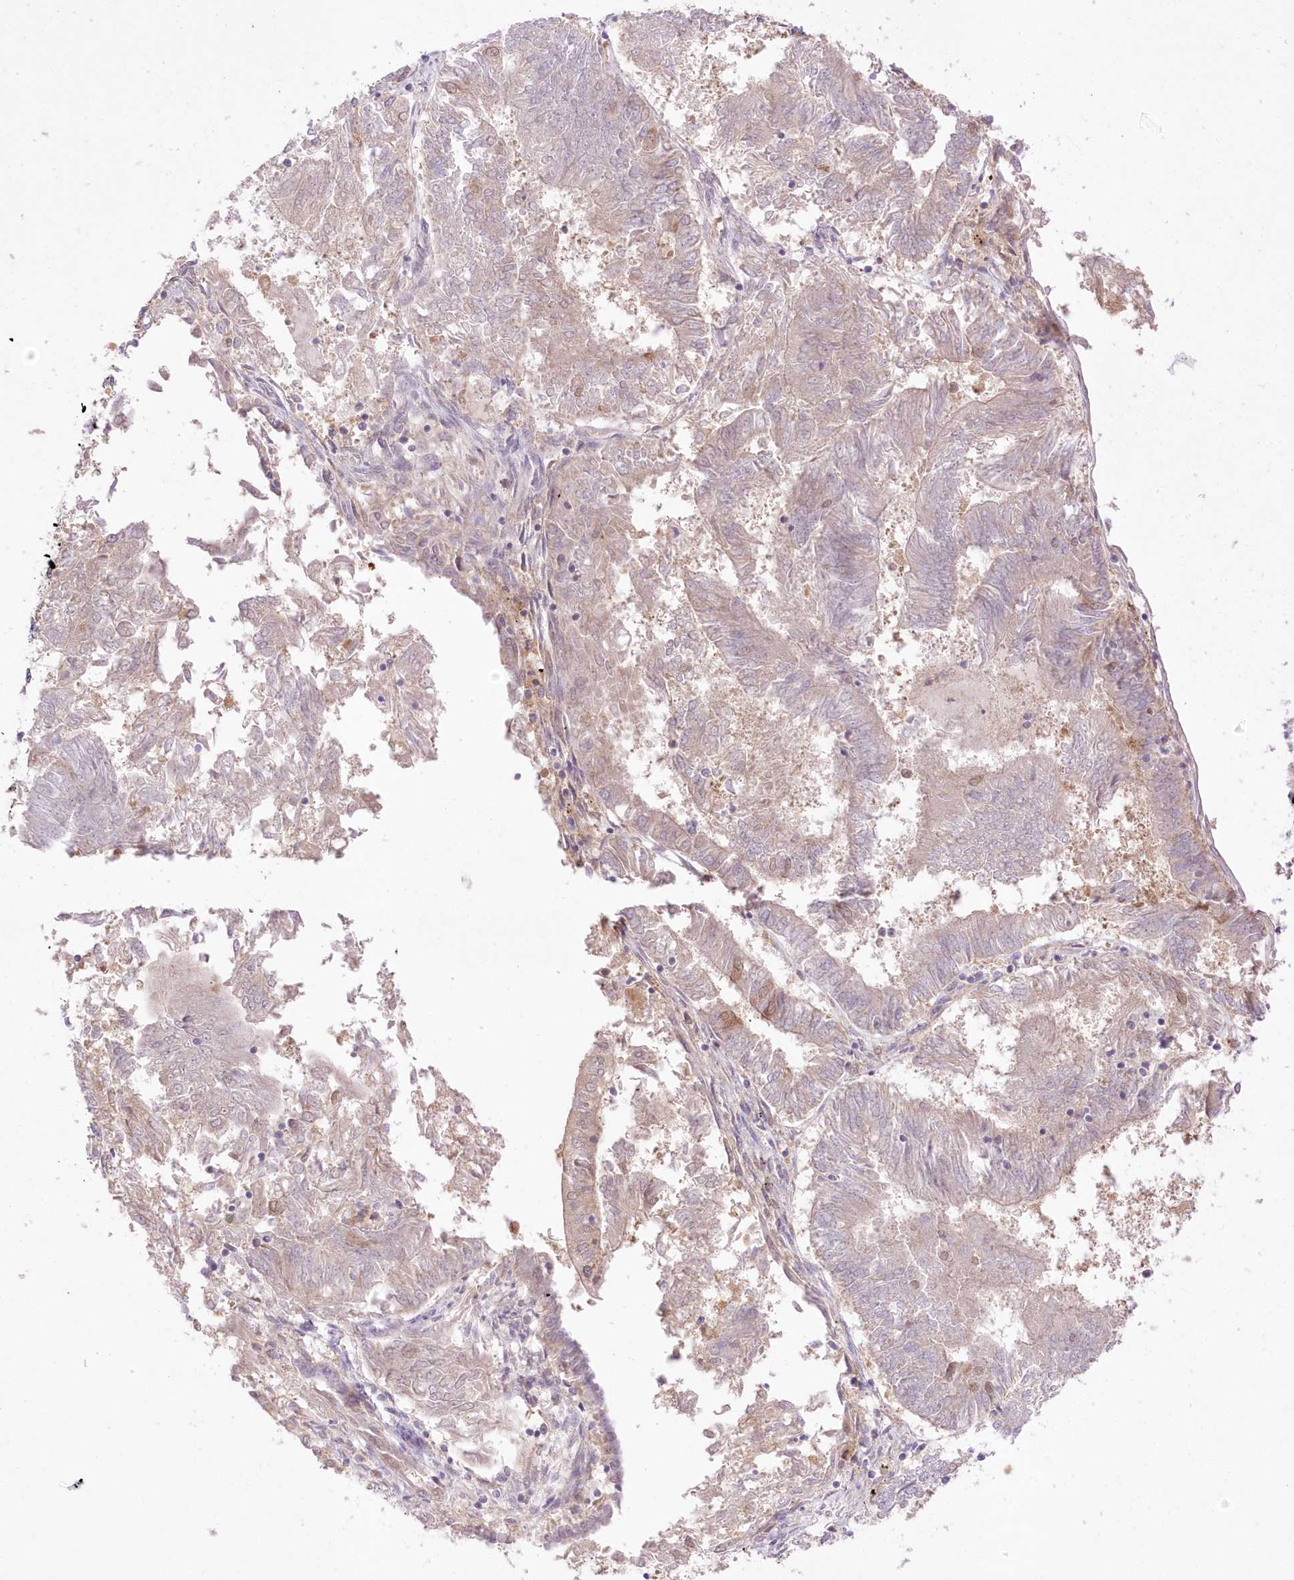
{"staining": {"intensity": "weak", "quantity": "<25%", "location": "cytoplasmic/membranous"}, "tissue": "endometrial cancer", "cell_type": "Tumor cells", "image_type": "cancer", "snomed": [{"axis": "morphology", "description": "Adenocarcinoma, NOS"}, {"axis": "topography", "description": "Endometrium"}], "caption": "This is a histopathology image of immunohistochemistry staining of endometrial cancer (adenocarcinoma), which shows no positivity in tumor cells.", "gene": "RNPEP", "patient": {"sex": "female", "age": 58}}